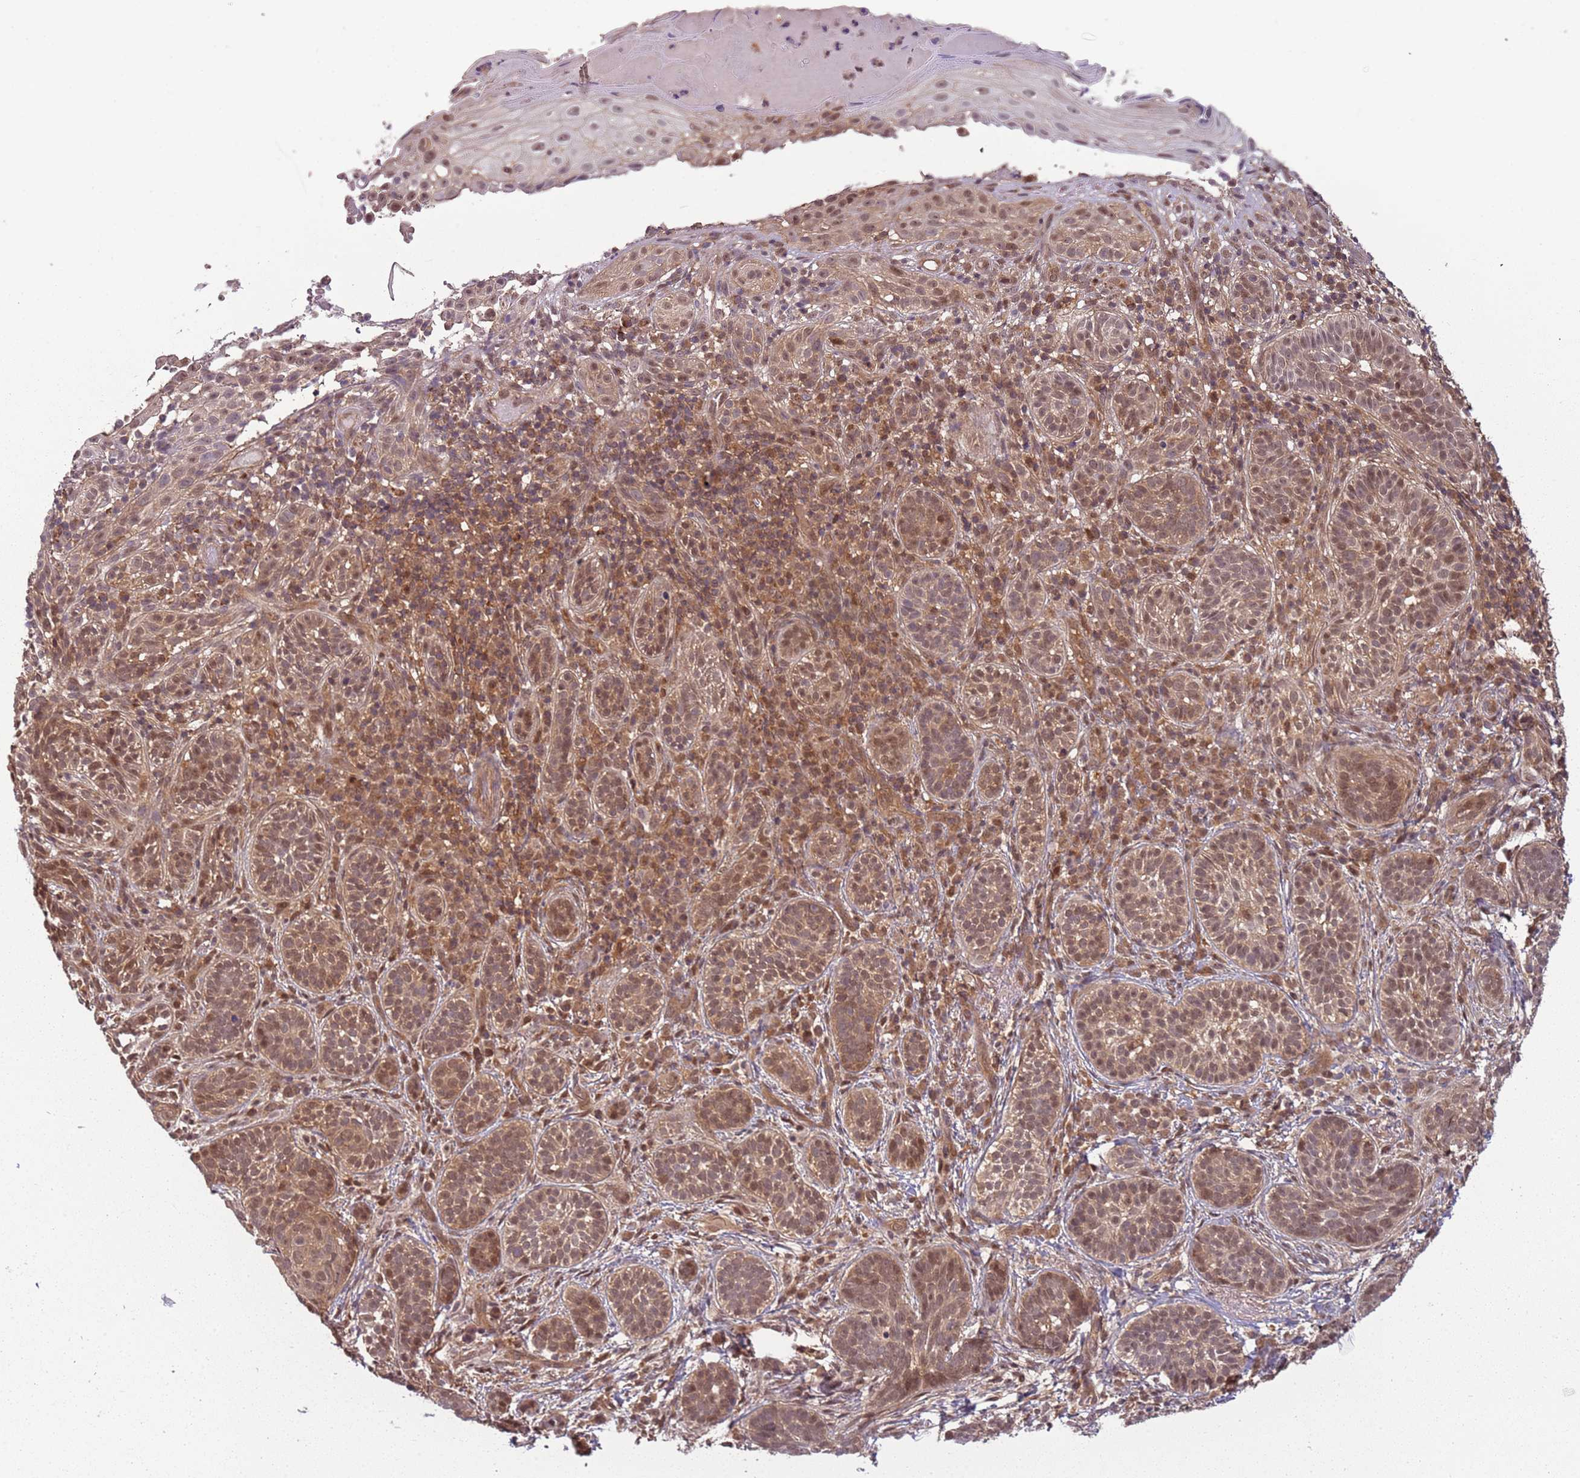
{"staining": {"intensity": "moderate", "quantity": ">75%", "location": "nuclear"}, "tissue": "skin cancer", "cell_type": "Tumor cells", "image_type": "cancer", "snomed": [{"axis": "morphology", "description": "Basal cell carcinoma"}, {"axis": "topography", "description": "Skin"}], "caption": "Basal cell carcinoma (skin) stained with a brown dye shows moderate nuclear positive positivity in about >75% of tumor cells.", "gene": "PGLS", "patient": {"sex": "male", "age": 71}}